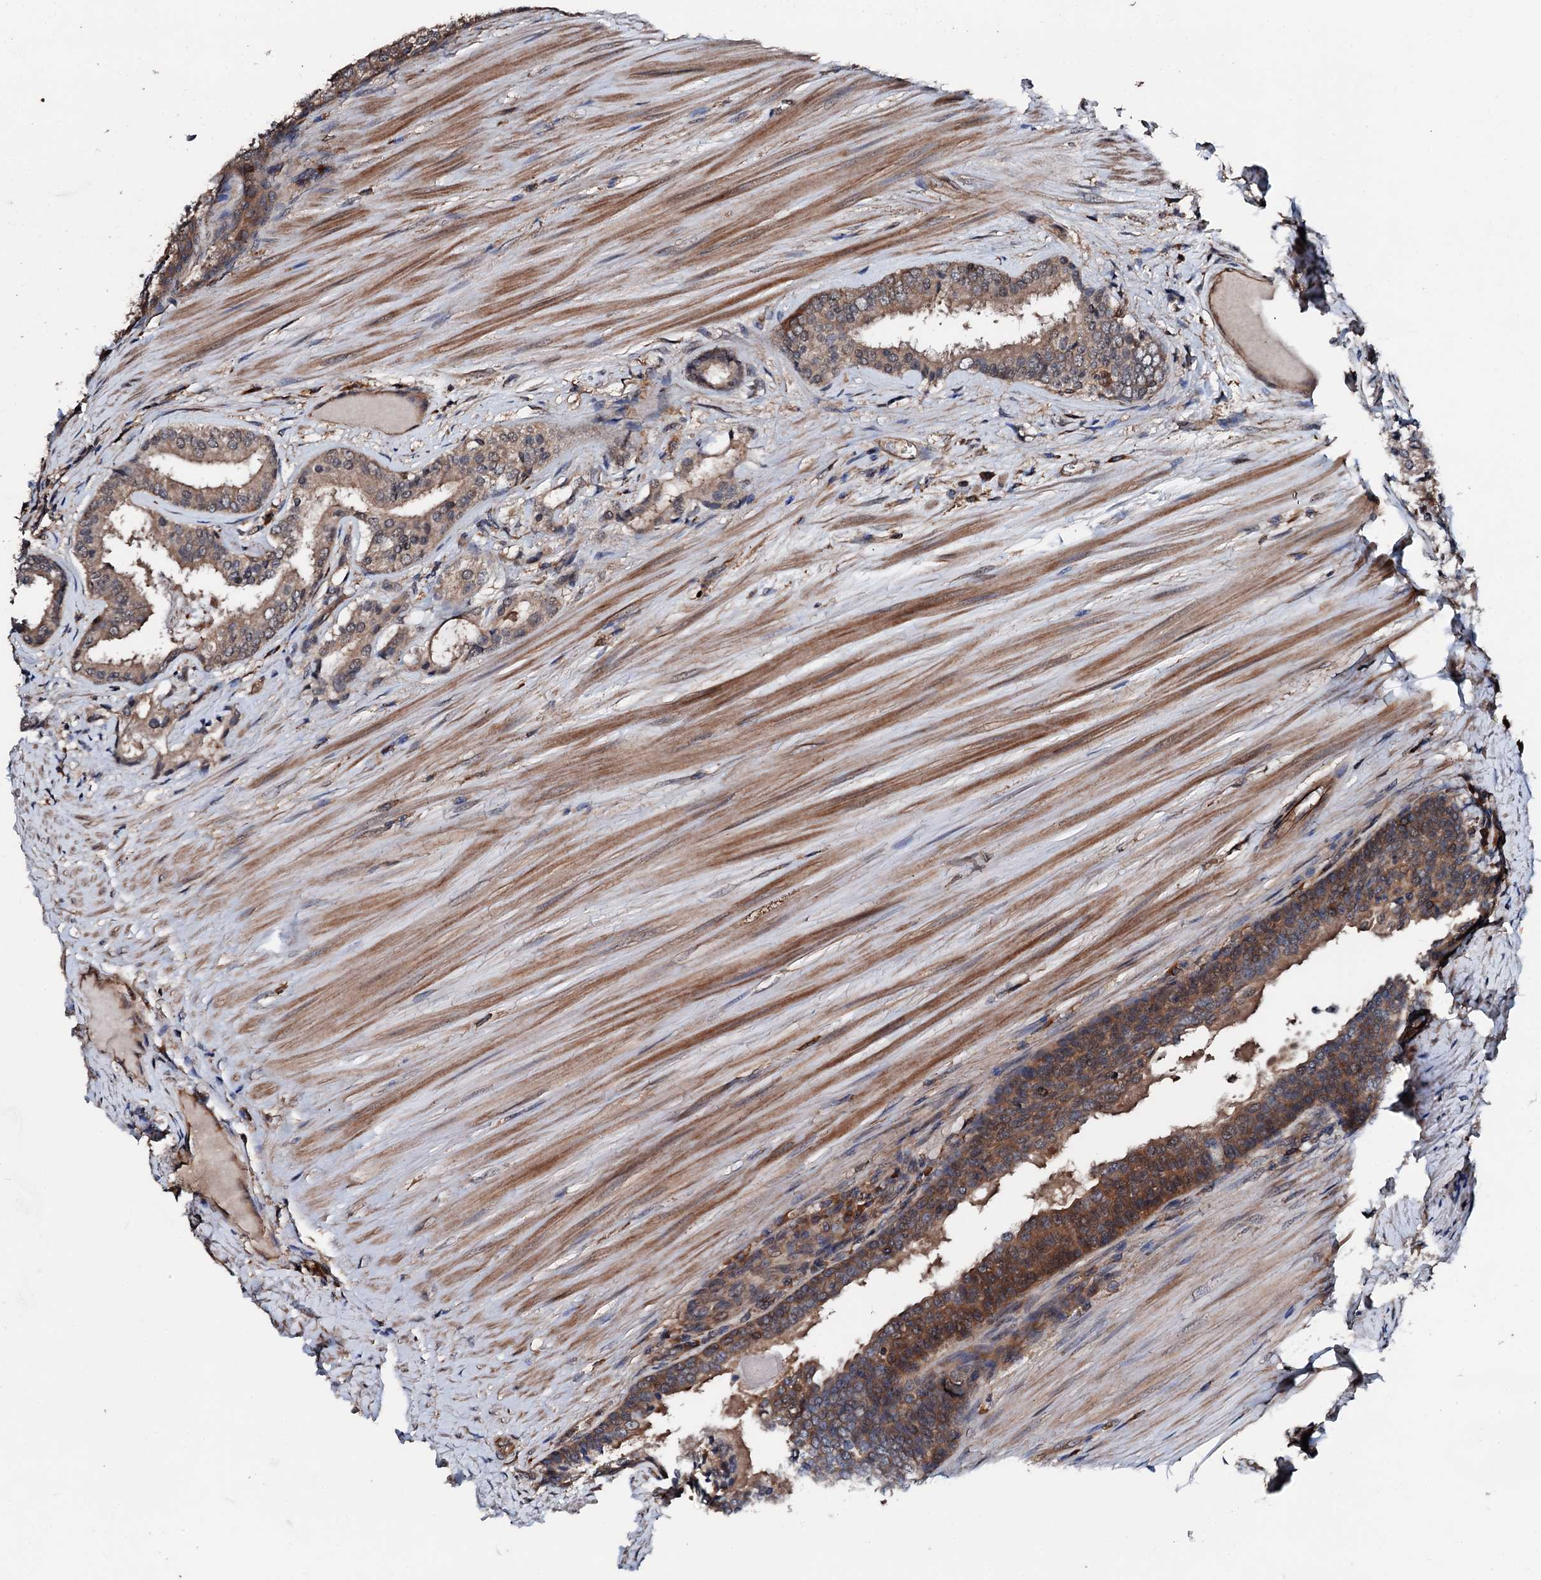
{"staining": {"intensity": "weak", "quantity": ">75%", "location": "cytoplasmic/membranous"}, "tissue": "prostate cancer", "cell_type": "Tumor cells", "image_type": "cancer", "snomed": [{"axis": "morphology", "description": "Adenocarcinoma, High grade"}, {"axis": "topography", "description": "Prostate"}], "caption": "Human adenocarcinoma (high-grade) (prostate) stained for a protein (brown) displays weak cytoplasmic/membranous positive staining in approximately >75% of tumor cells.", "gene": "FGD4", "patient": {"sex": "male", "age": 63}}